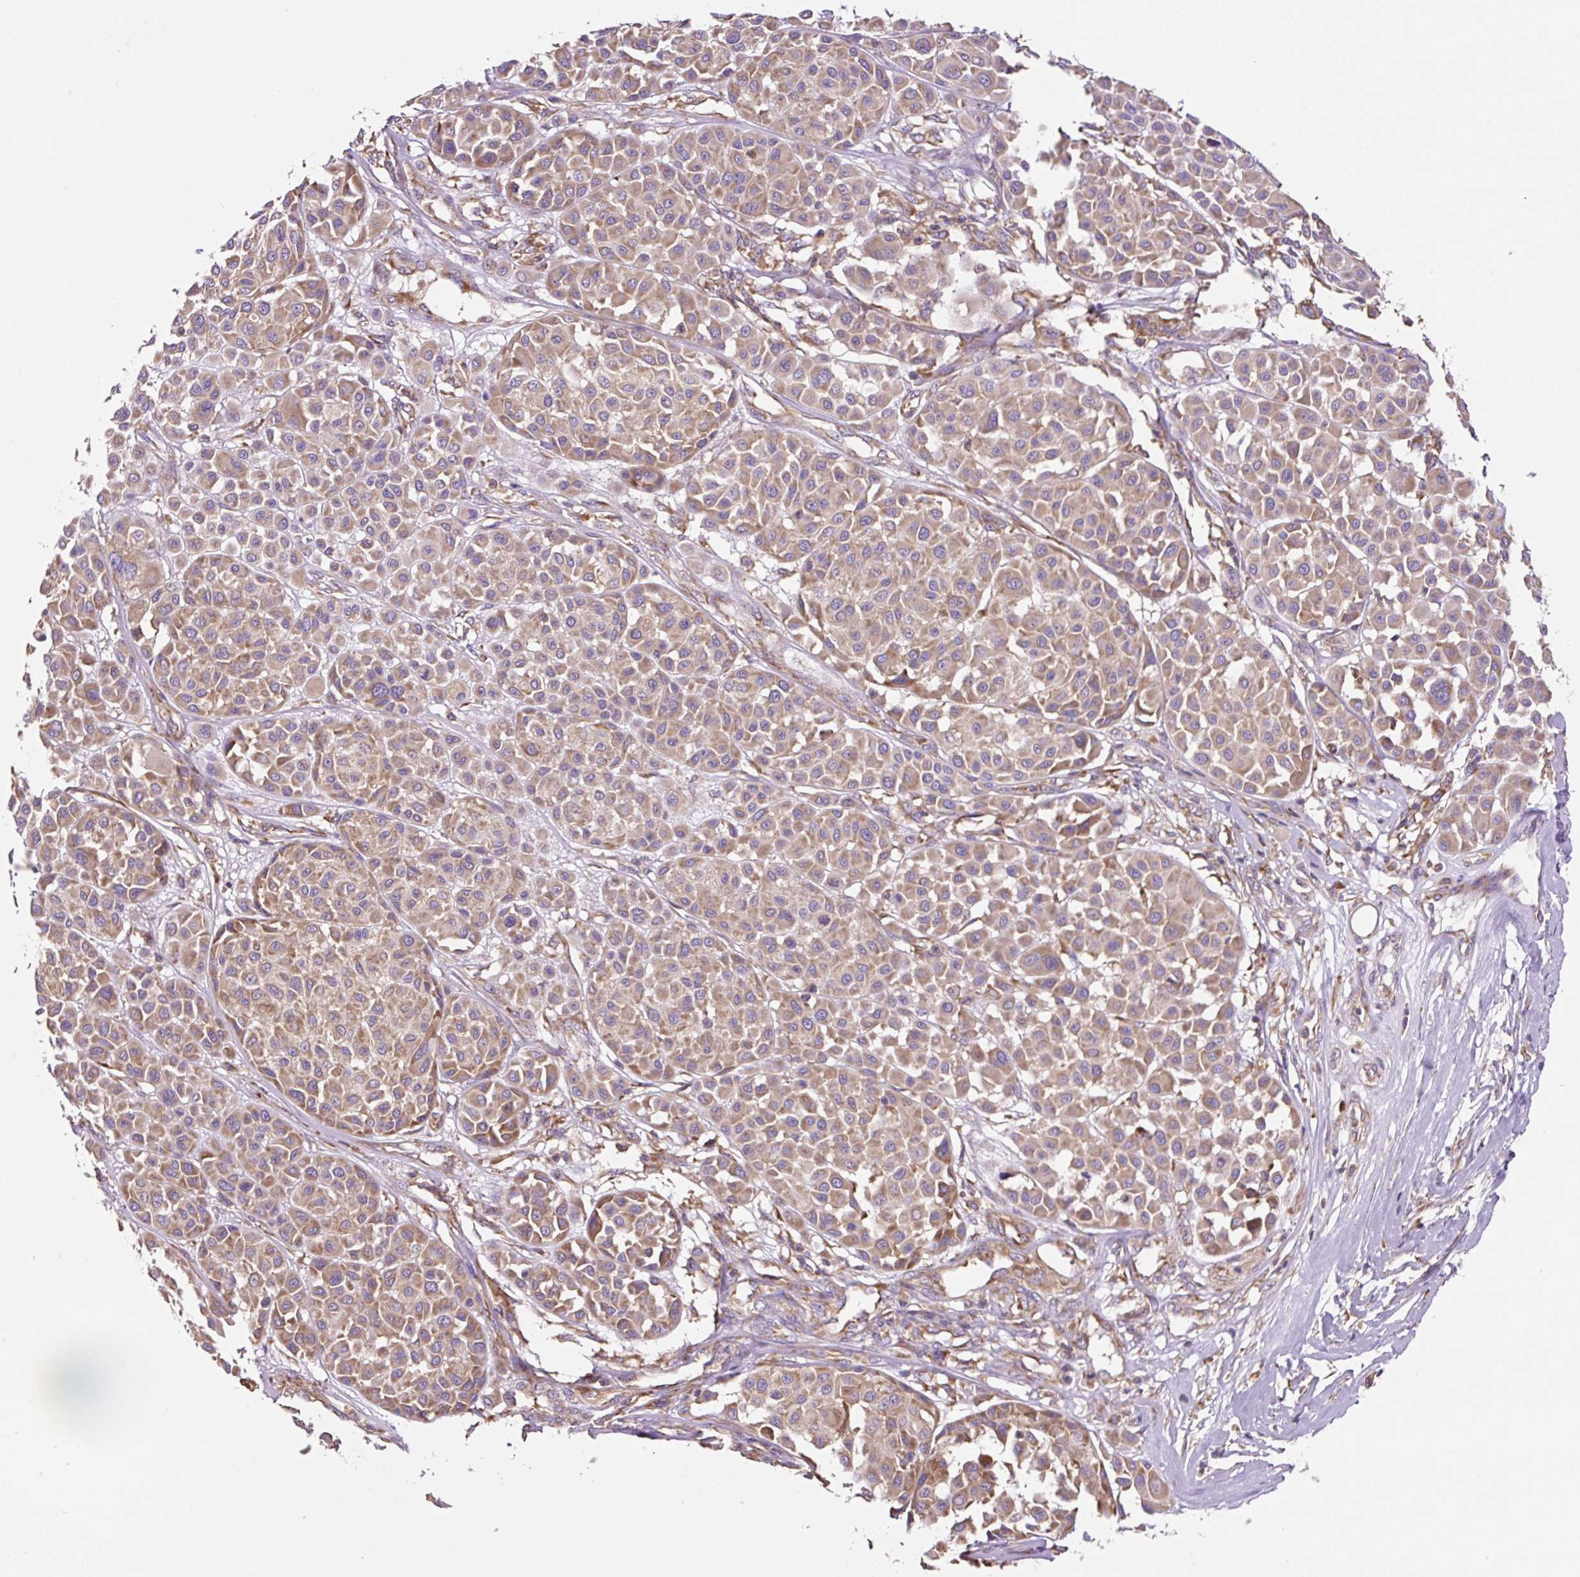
{"staining": {"intensity": "moderate", "quantity": "25%-75%", "location": "cytoplasmic/membranous"}, "tissue": "melanoma", "cell_type": "Tumor cells", "image_type": "cancer", "snomed": [{"axis": "morphology", "description": "Malignant melanoma, Metastatic site"}, {"axis": "topography", "description": "Soft tissue"}], "caption": "Immunohistochemistry (IHC) (DAB (3,3'-diaminobenzidine)) staining of human malignant melanoma (metastatic site) displays moderate cytoplasmic/membranous protein expression in approximately 25%-75% of tumor cells.", "gene": "RPS23", "patient": {"sex": "male", "age": 41}}